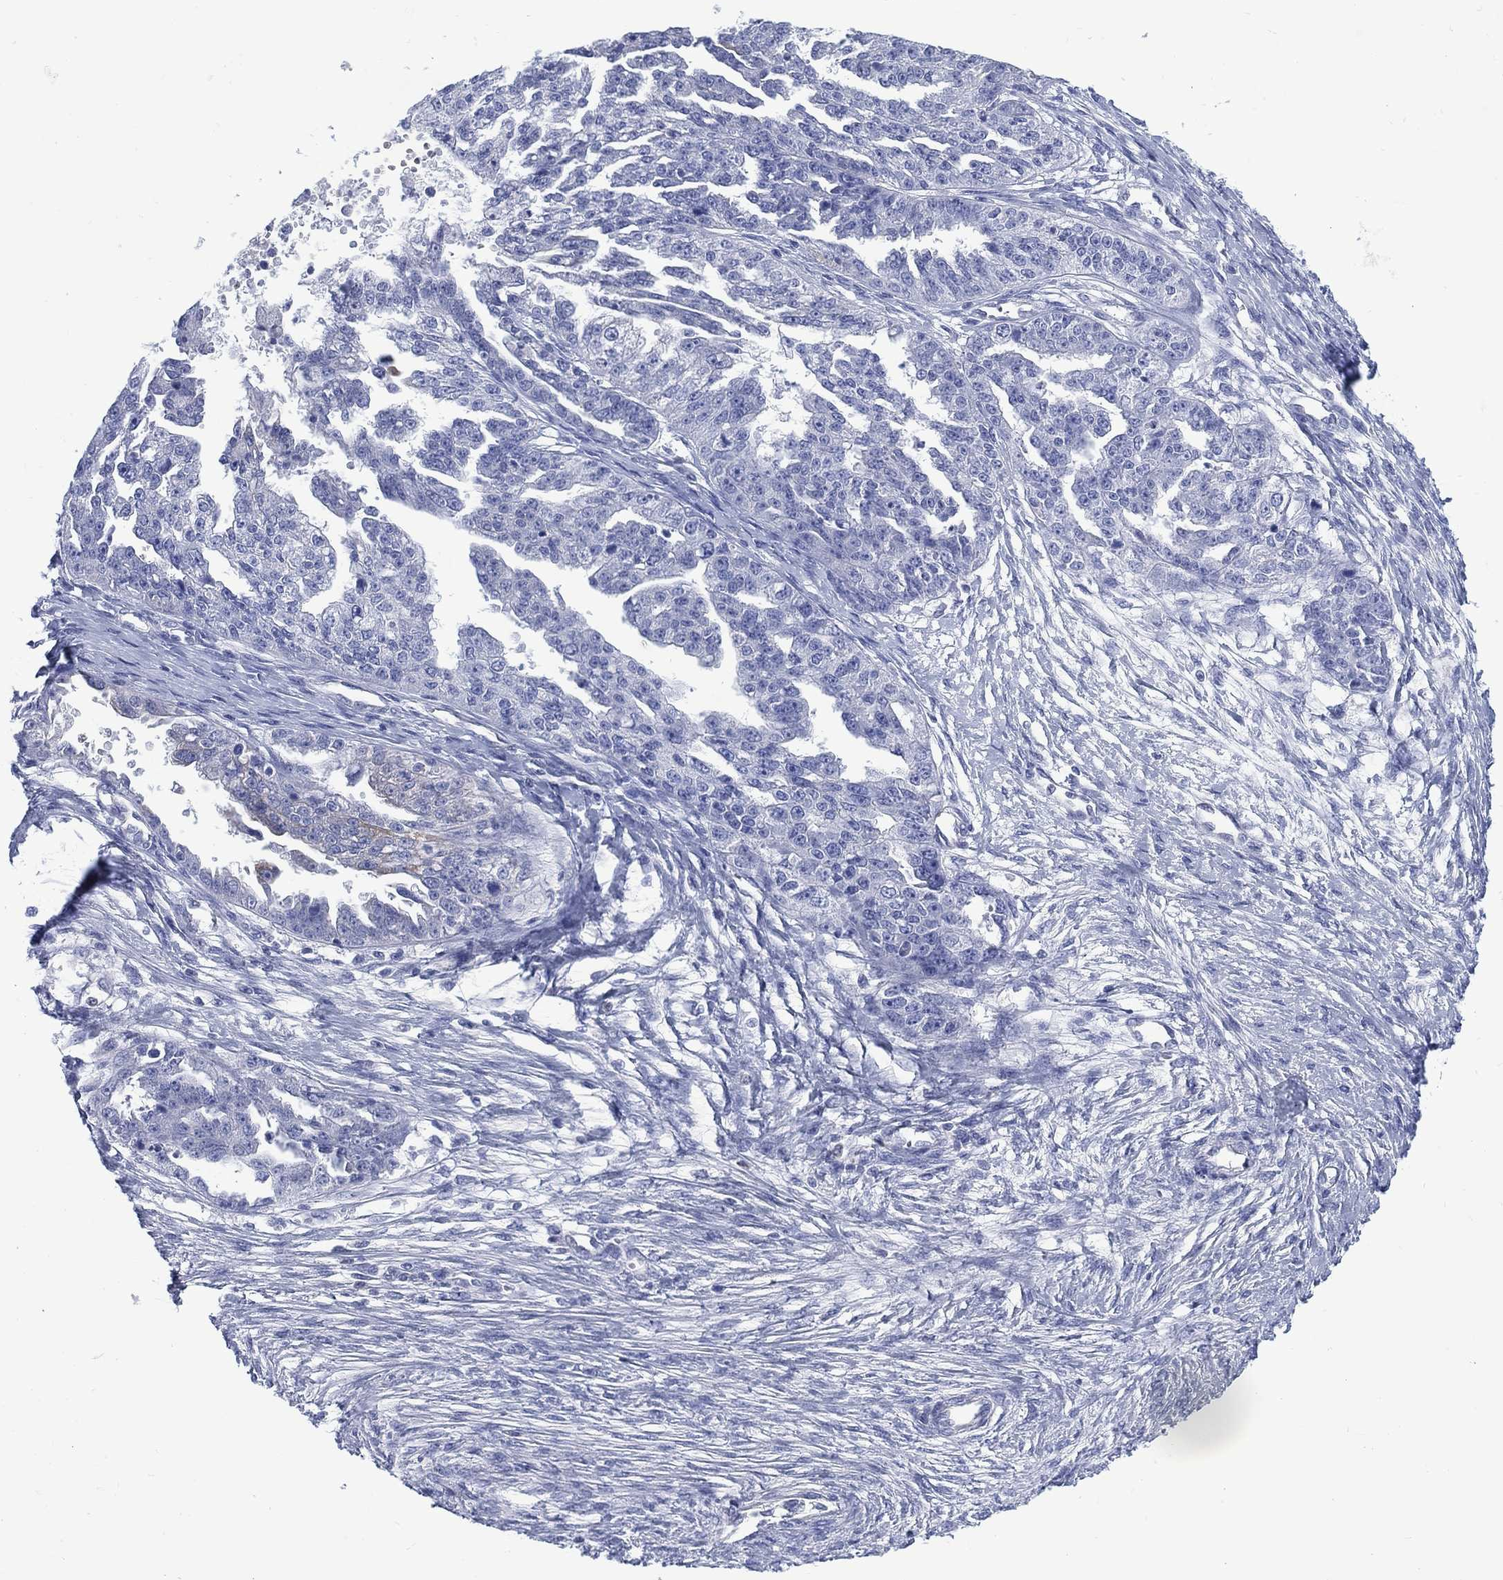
{"staining": {"intensity": "negative", "quantity": "none", "location": "none"}, "tissue": "ovarian cancer", "cell_type": "Tumor cells", "image_type": "cancer", "snomed": [{"axis": "morphology", "description": "Cystadenocarcinoma, serous, NOS"}, {"axis": "topography", "description": "Ovary"}], "caption": "Histopathology image shows no significant protein staining in tumor cells of ovarian cancer (serous cystadenocarcinoma). (Immunohistochemistry, brightfield microscopy, high magnification).", "gene": "DDI1", "patient": {"sex": "female", "age": 58}}